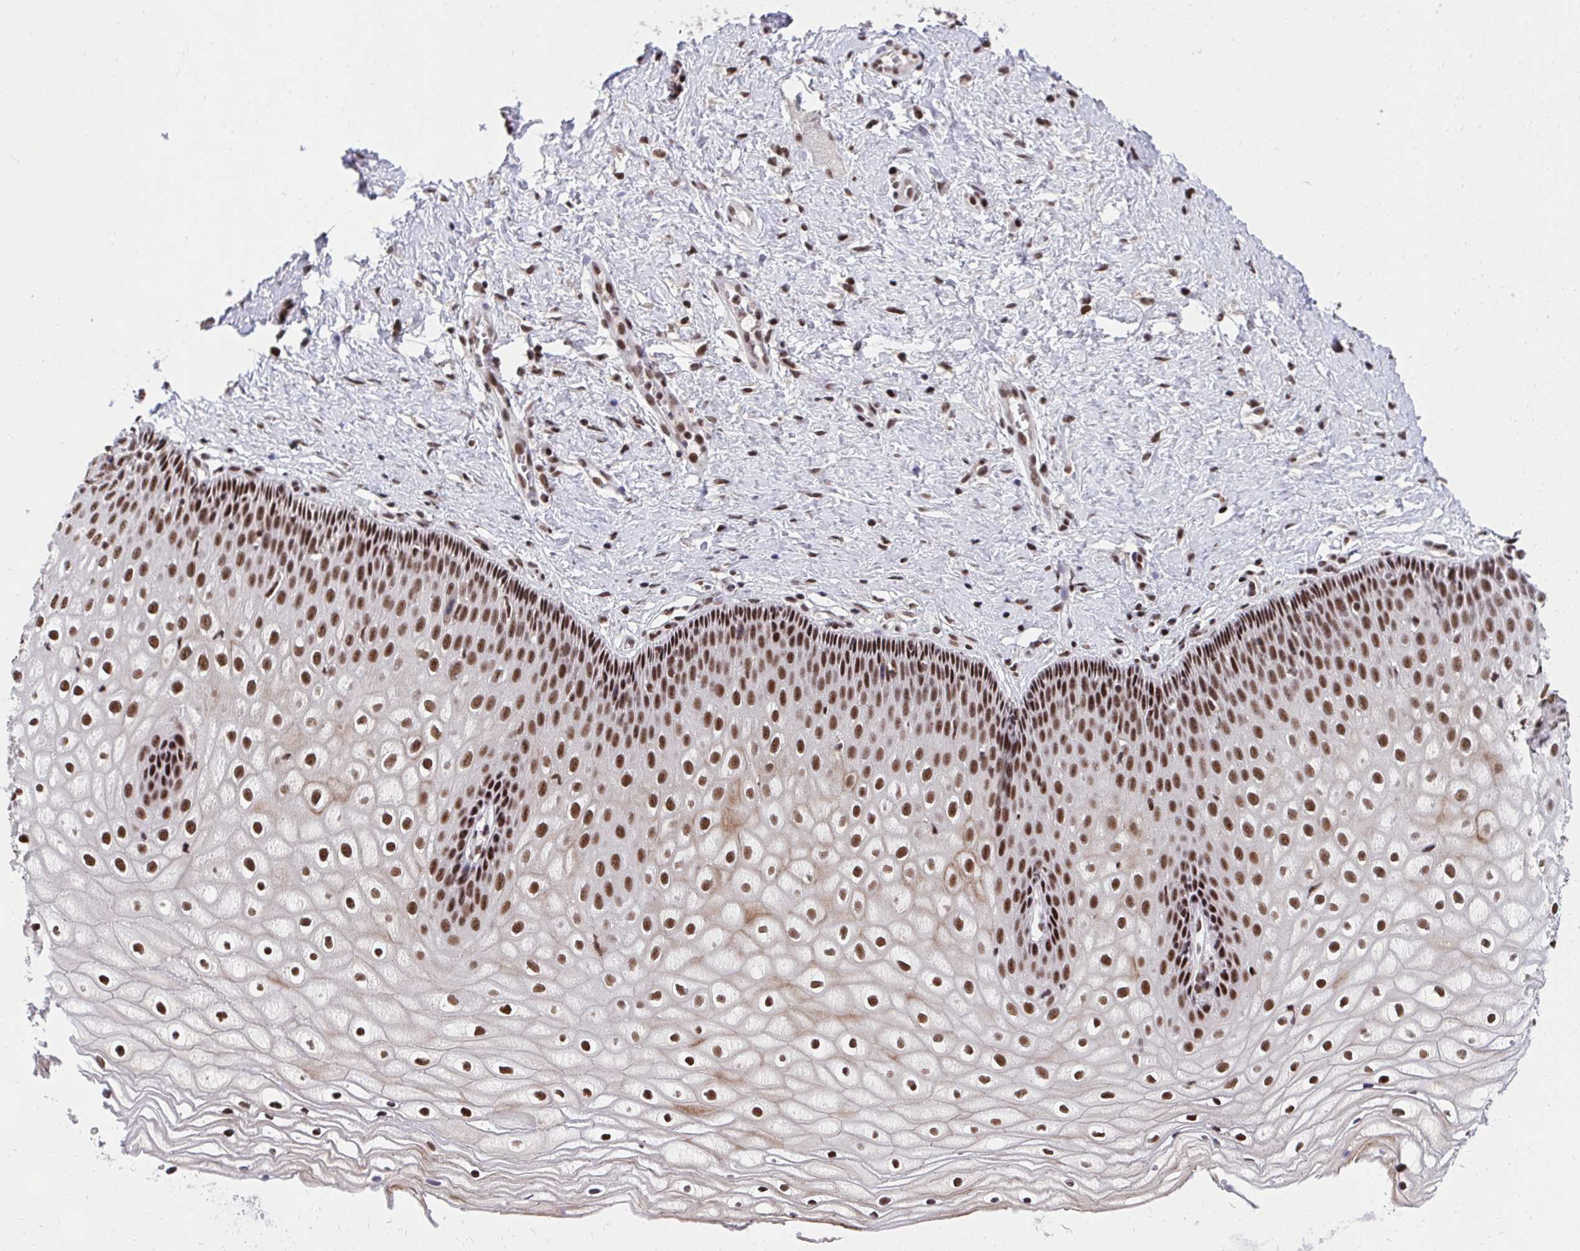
{"staining": {"intensity": "moderate", "quantity": ">75%", "location": "nuclear"}, "tissue": "cervix", "cell_type": "Glandular cells", "image_type": "normal", "snomed": [{"axis": "morphology", "description": "Normal tissue, NOS"}, {"axis": "topography", "description": "Cervix"}], "caption": "Benign cervix reveals moderate nuclear positivity in about >75% of glandular cells, visualized by immunohistochemistry.", "gene": "SYNE4", "patient": {"sex": "female", "age": 36}}